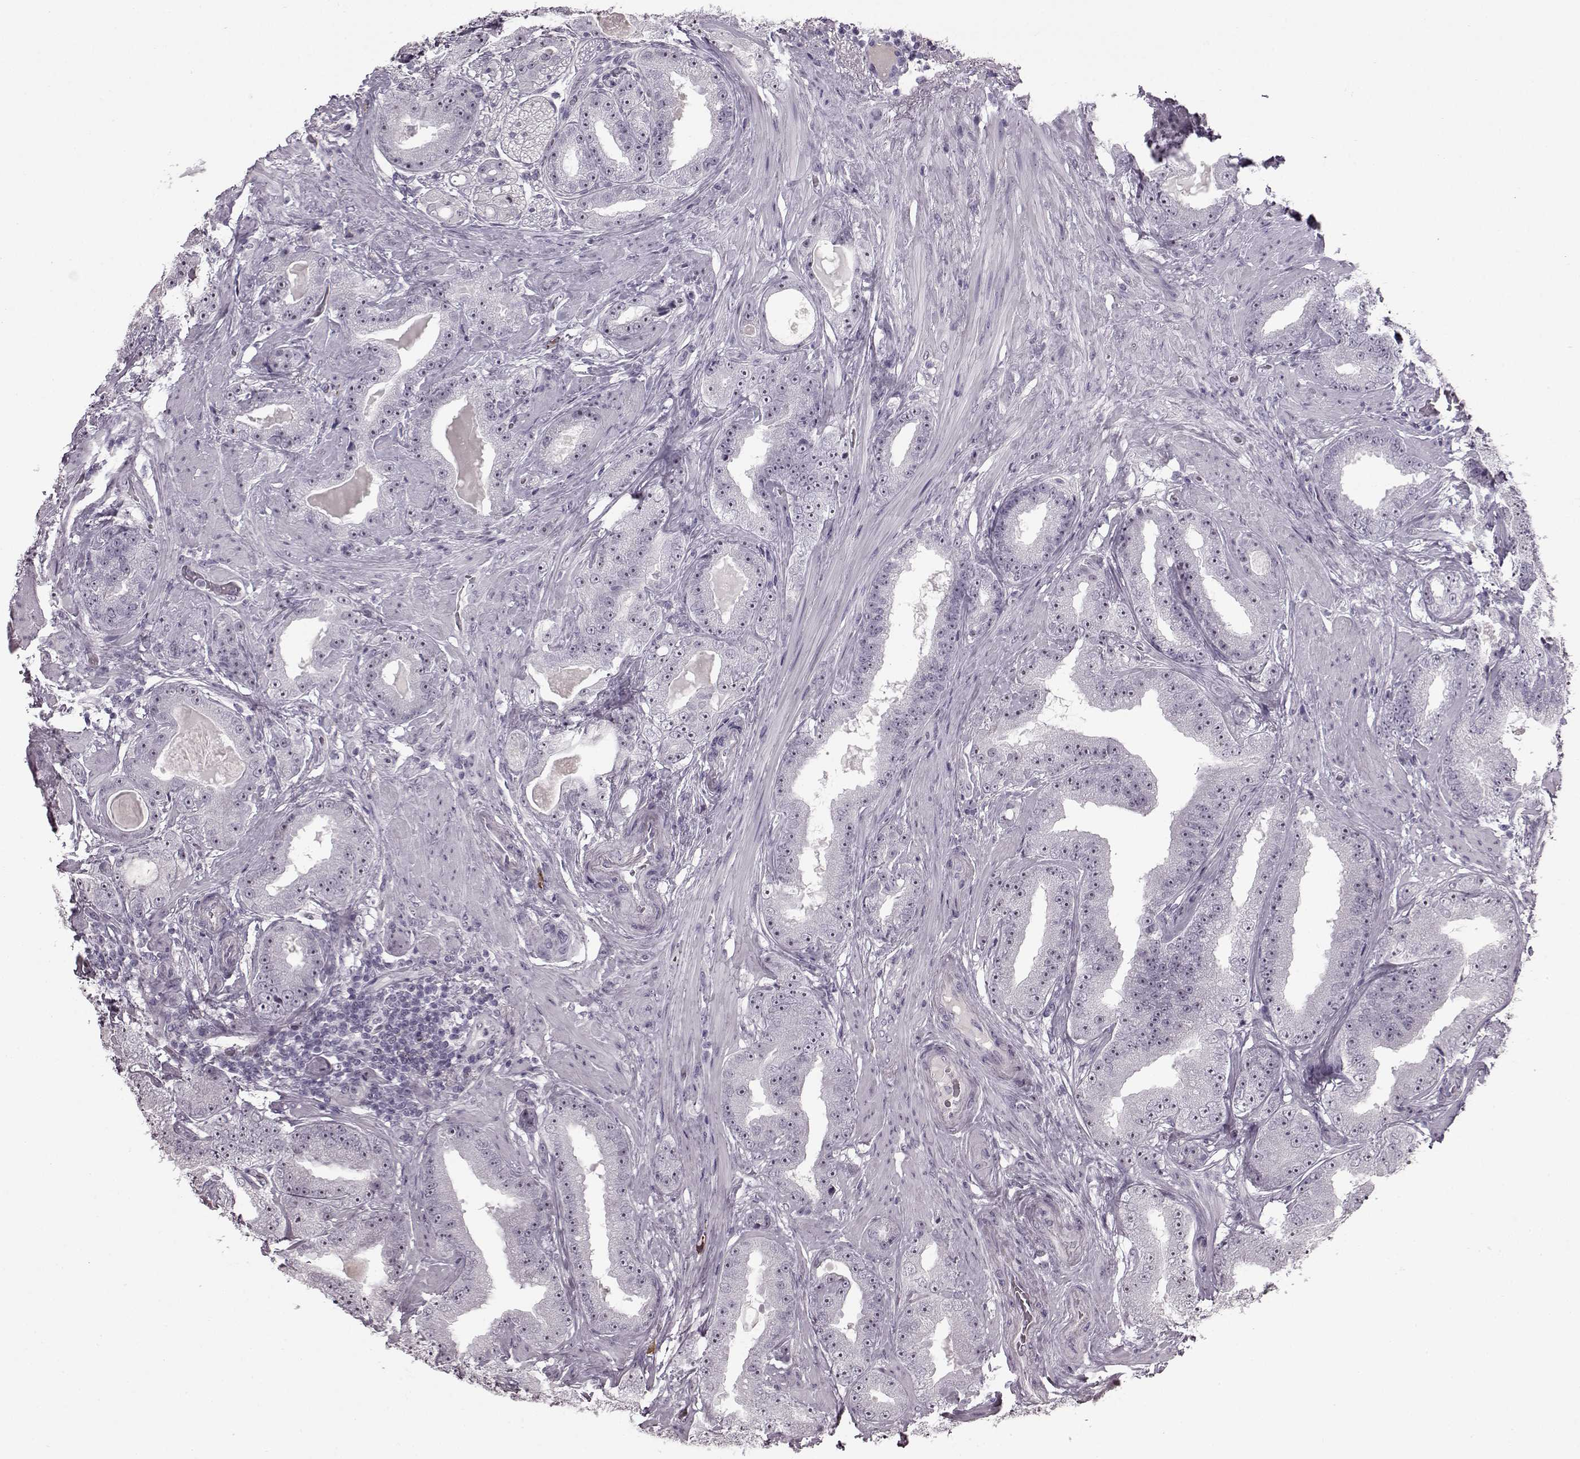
{"staining": {"intensity": "negative", "quantity": "none", "location": "none"}, "tissue": "prostate cancer", "cell_type": "Tumor cells", "image_type": "cancer", "snomed": [{"axis": "morphology", "description": "Adenocarcinoma, Low grade"}, {"axis": "topography", "description": "Prostate"}], "caption": "There is no significant positivity in tumor cells of prostate cancer.", "gene": "PRPH2", "patient": {"sex": "male", "age": 60}}